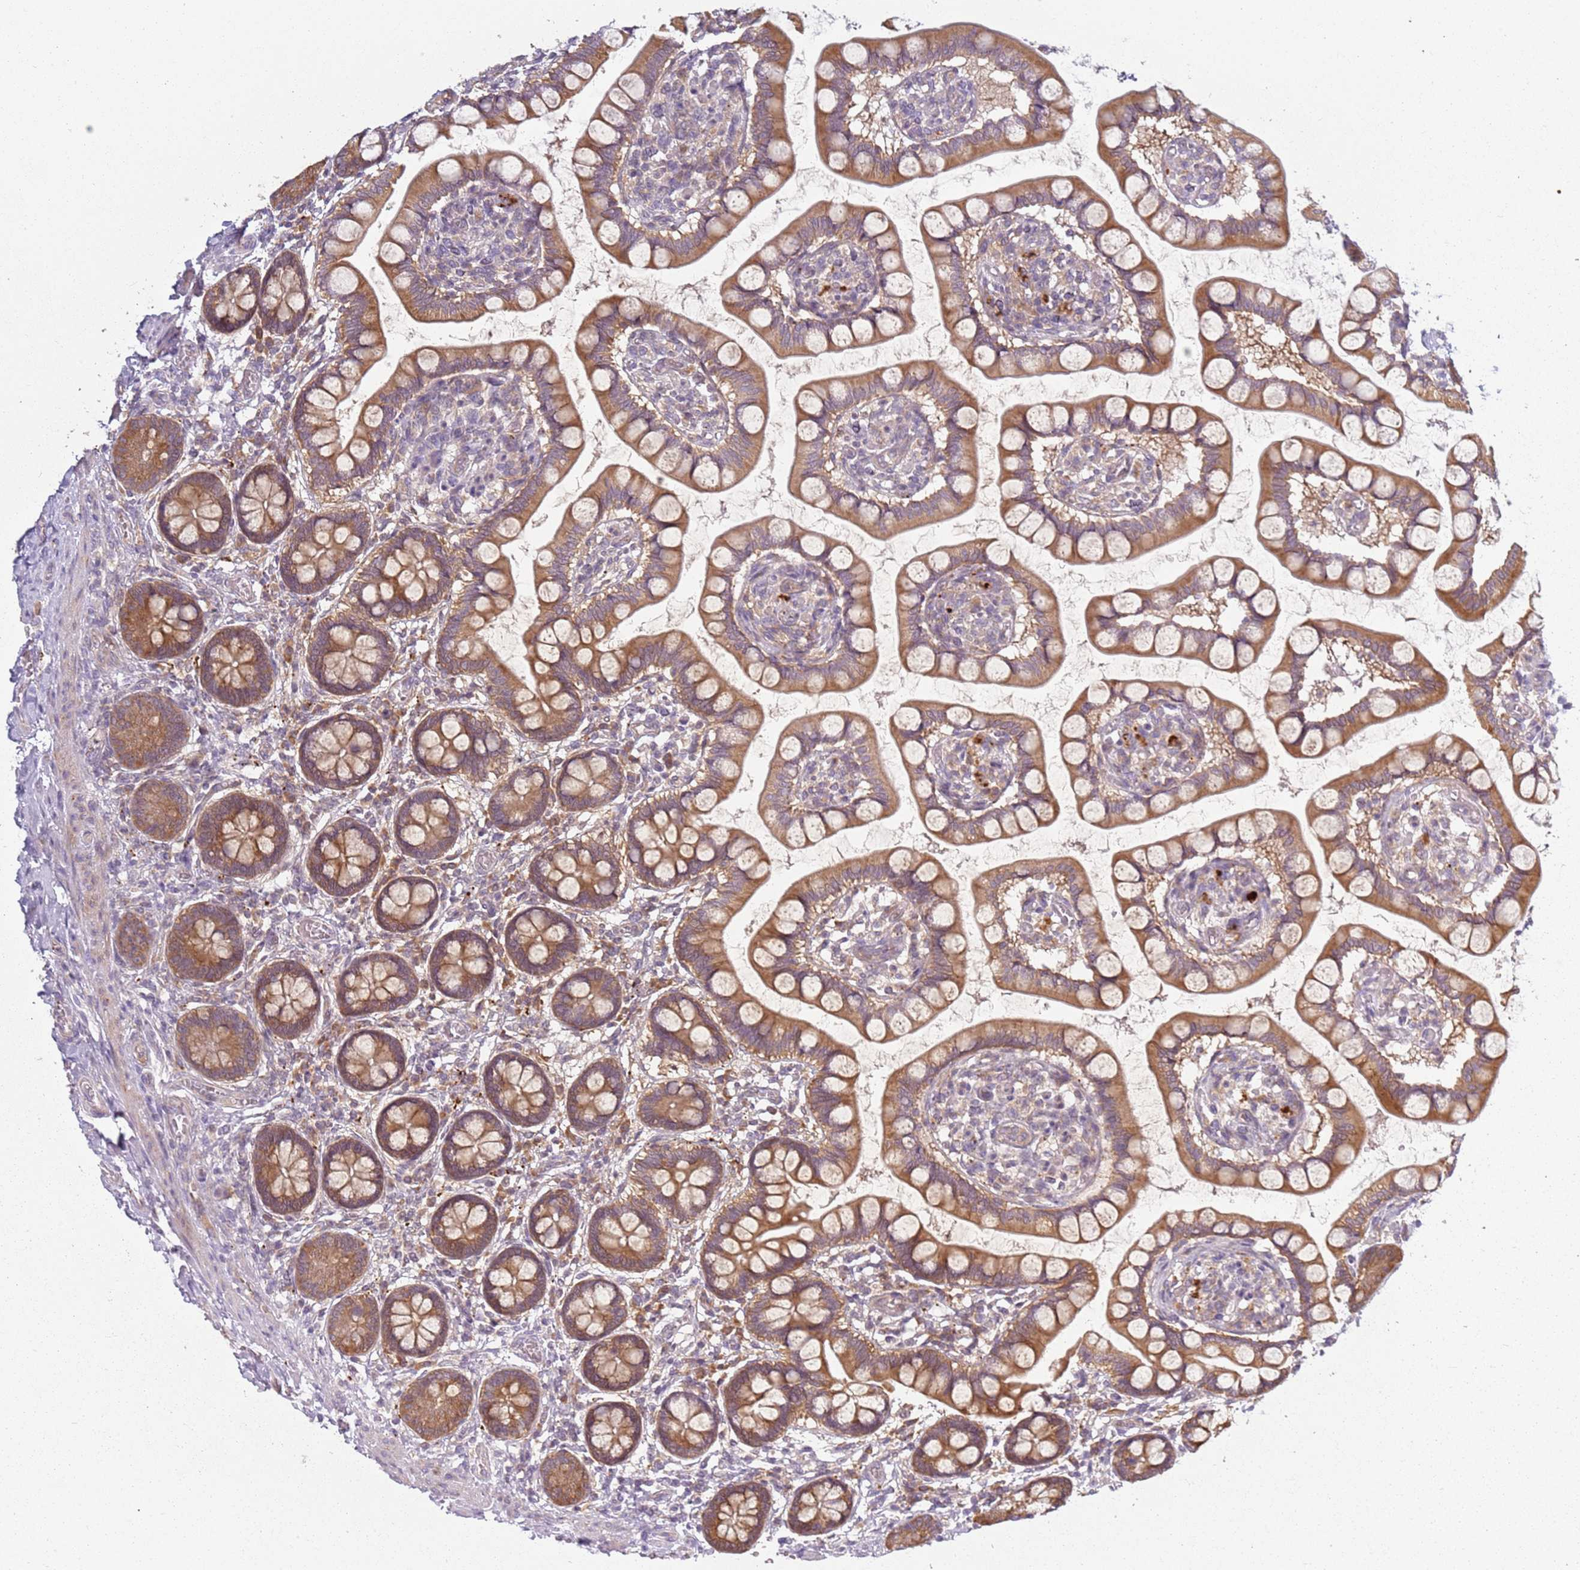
{"staining": {"intensity": "moderate", "quantity": ">75%", "location": "cytoplasmic/membranous"}, "tissue": "small intestine", "cell_type": "Glandular cells", "image_type": "normal", "snomed": [{"axis": "morphology", "description": "Normal tissue, NOS"}, {"axis": "topography", "description": "Small intestine"}], "caption": "IHC micrograph of unremarkable human small intestine stained for a protein (brown), which shows medium levels of moderate cytoplasmic/membranous expression in approximately >75% of glandular cells.", "gene": "RPS28", "patient": {"sex": "male", "age": 52}}